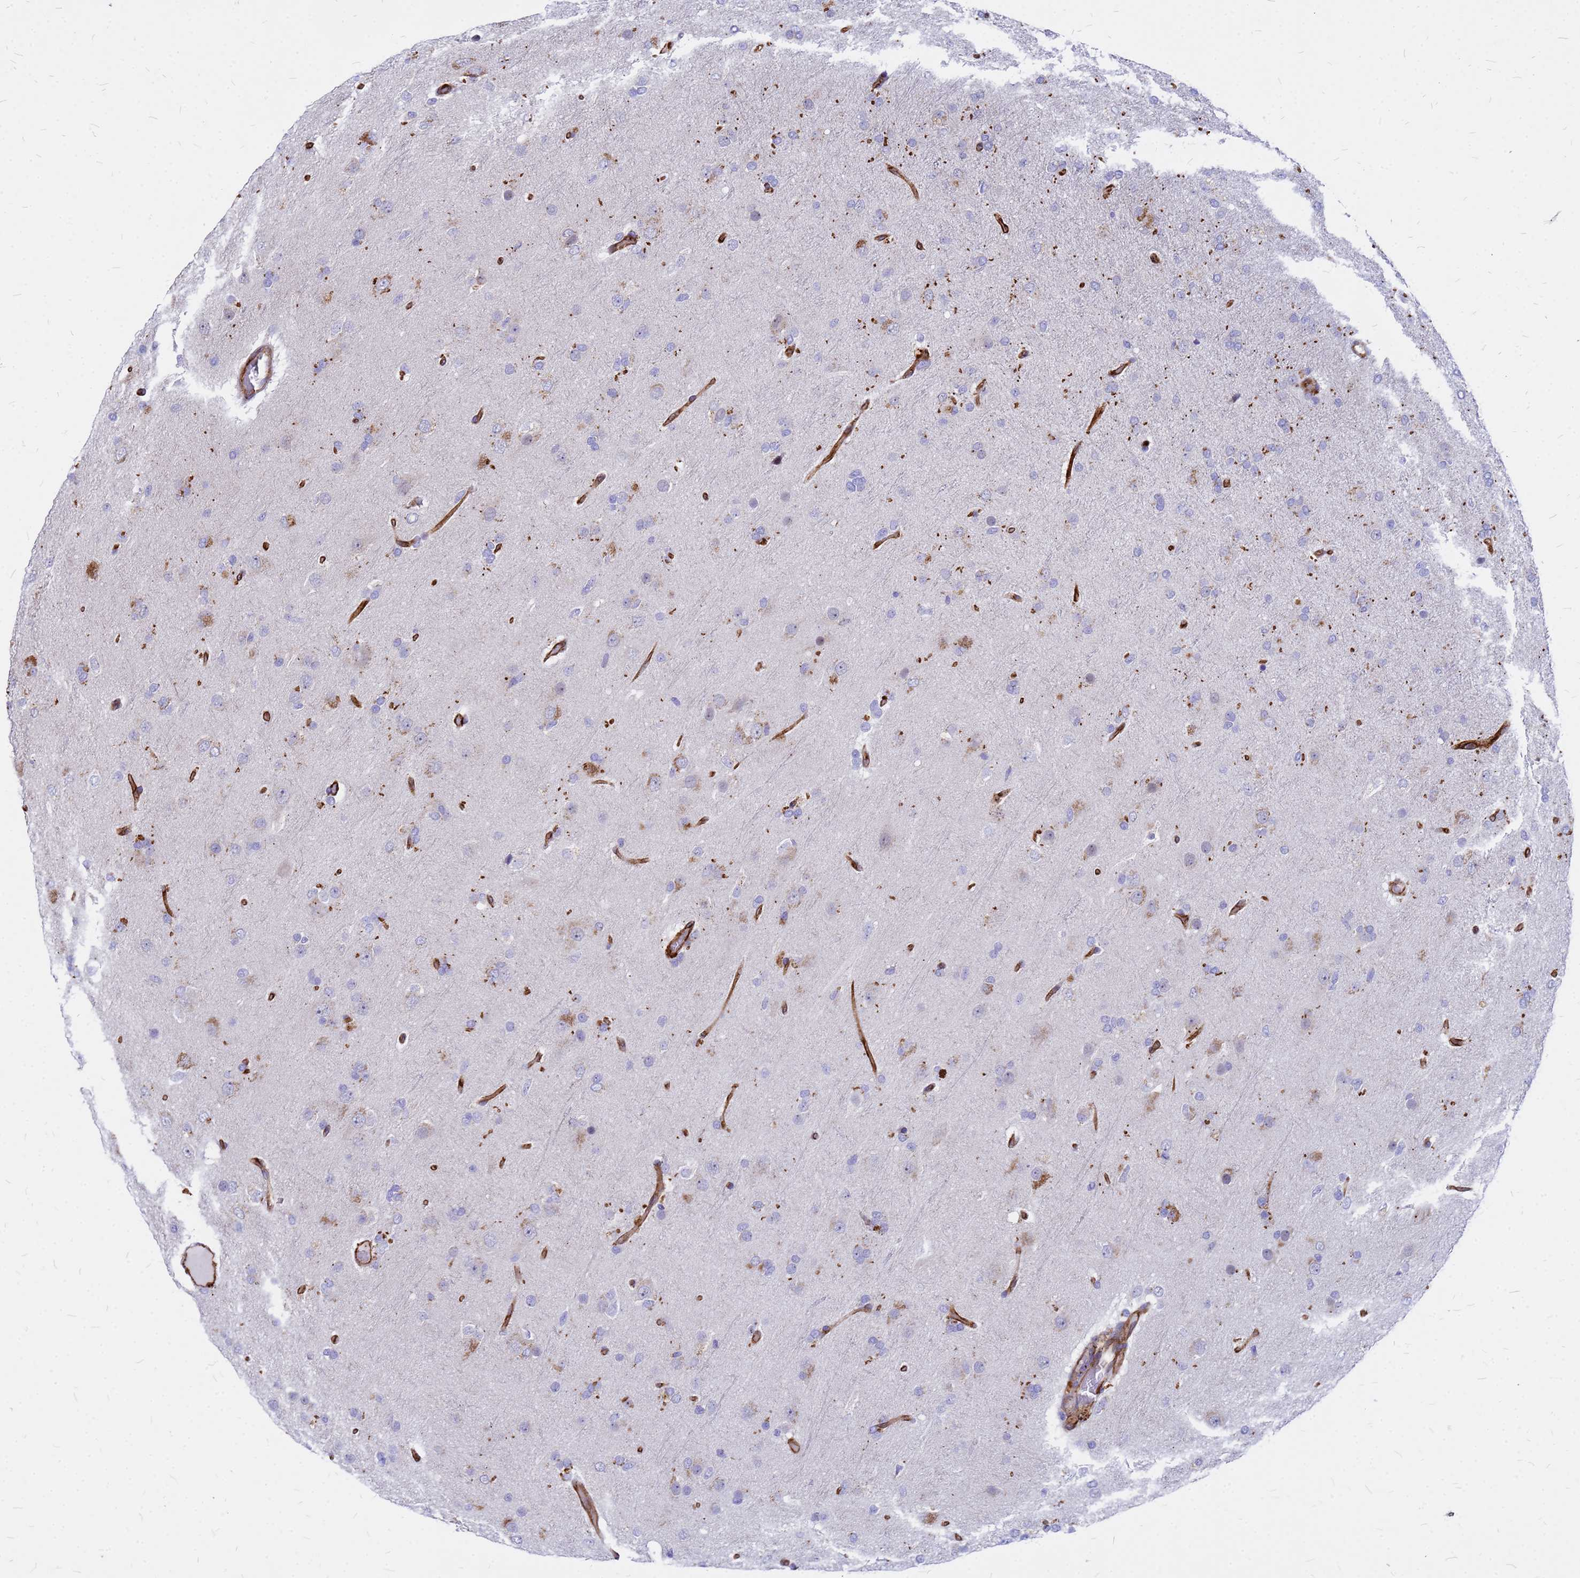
{"staining": {"intensity": "moderate", "quantity": "25%-75%", "location": "cytoplasmic/membranous"}, "tissue": "glioma", "cell_type": "Tumor cells", "image_type": "cancer", "snomed": [{"axis": "morphology", "description": "Glioma, malignant, Low grade"}, {"axis": "topography", "description": "Brain"}], "caption": "The photomicrograph reveals staining of malignant glioma (low-grade), revealing moderate cytoplasmic/membranous protein staining (brown color) within tumor cells.", "gene": "NOSTRIN", "patient": {"sex": "male", "age": 65}}